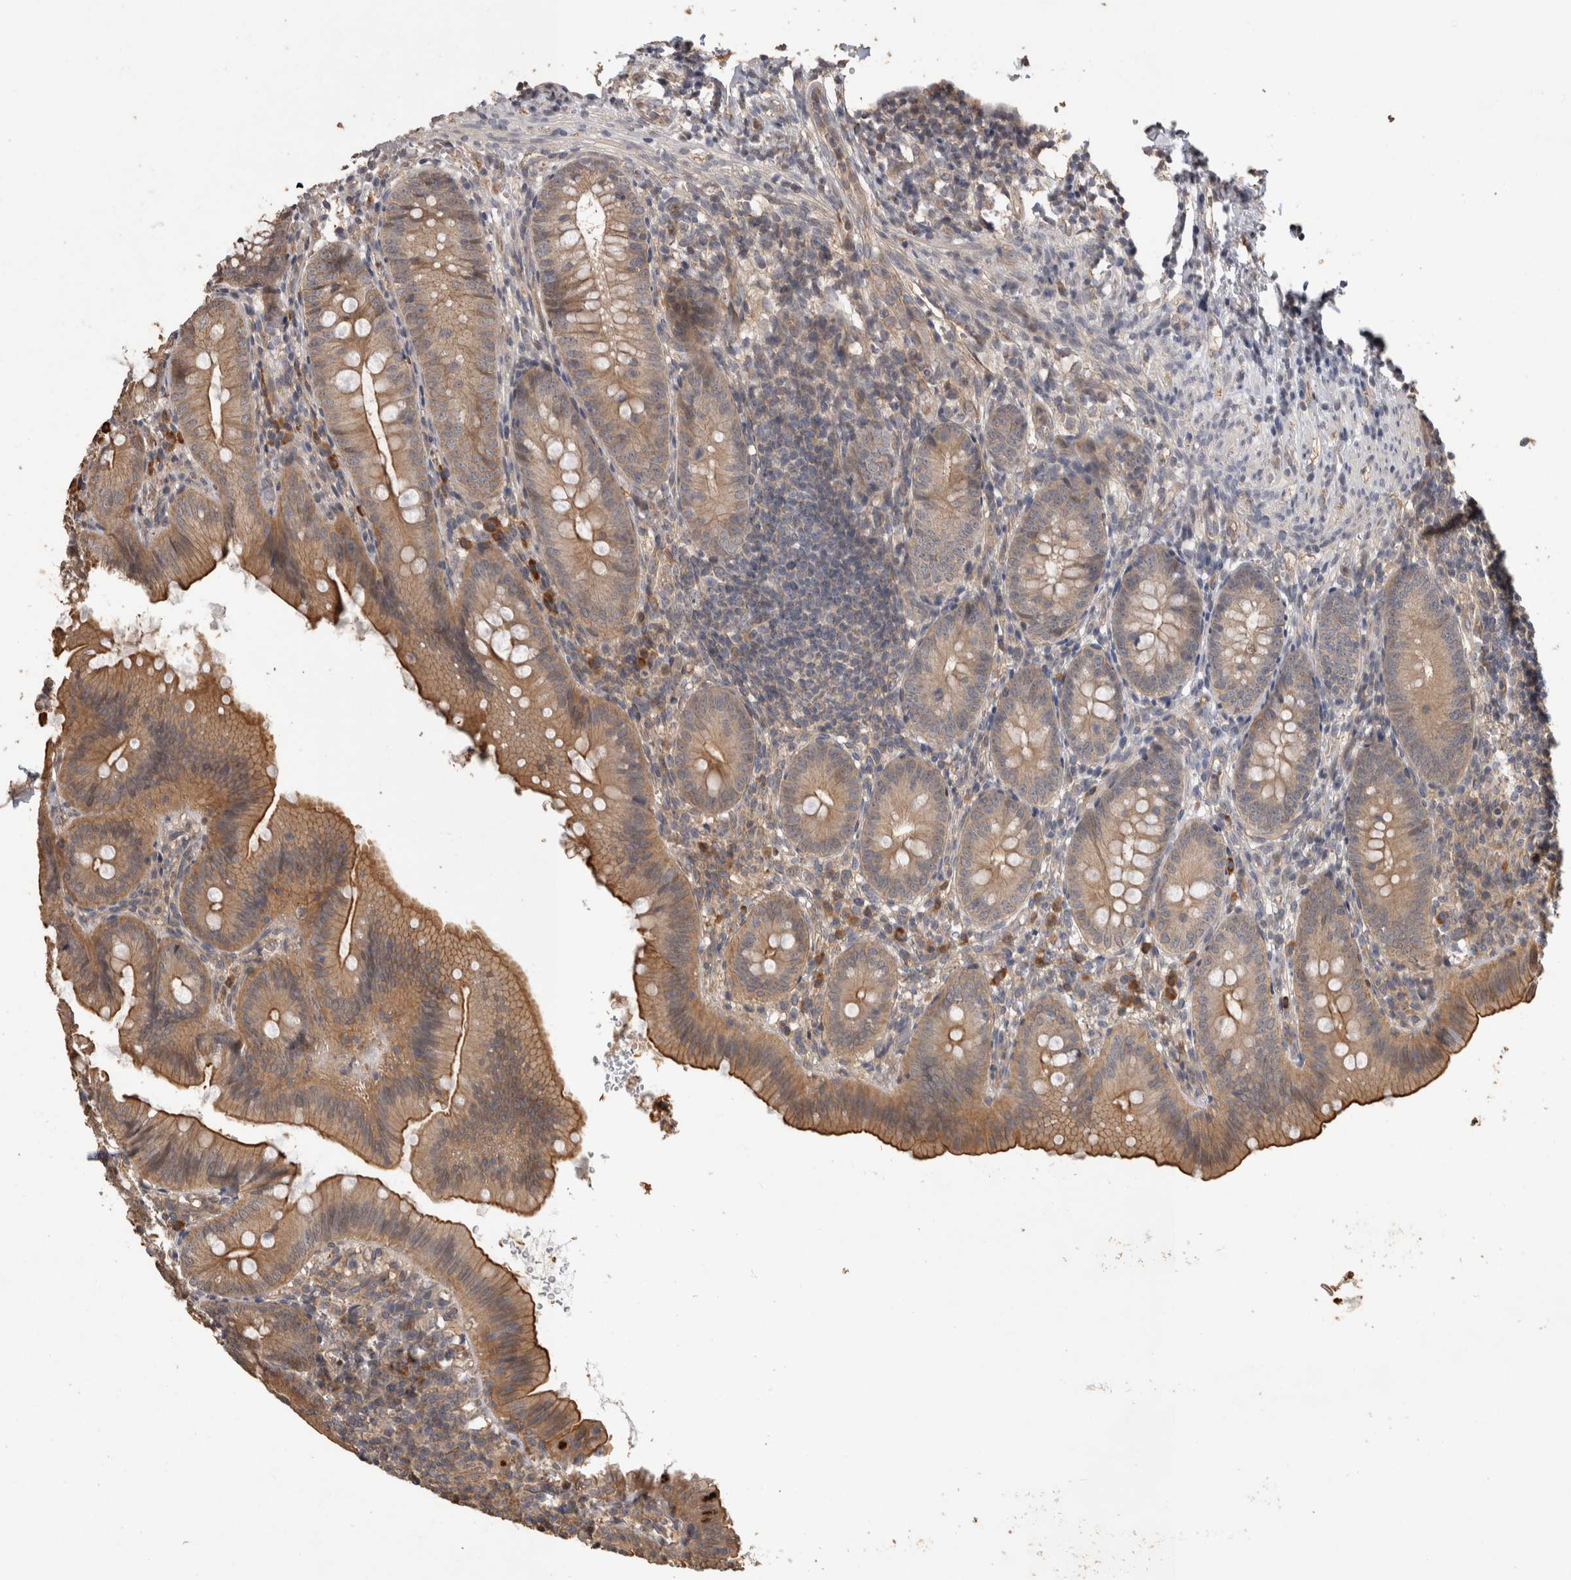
{"staining": {"intensity": "moderate", "quantity": "25%-75%", "location": "cytoplasmic/membranous"}, "tissue": "appendix", "cell_type": "Glandular cells", "image_type": "normal", "snomed": [{"axis": "morphology", "description": "Normal tissue, NOS"}, {"axis": "topography", "description": "Appendix"}], "caption": "Immunohistochemical staining of benign appendix demonstrates medium levels of moderate cytoplasmic/membranous positivity in about 25%-75% of glandular cells. The protein of interest is shown in brown color, while the nuclei are stained blue.", "gene": "RHPN1", "patient": {"sex": "male", "age": 1}}